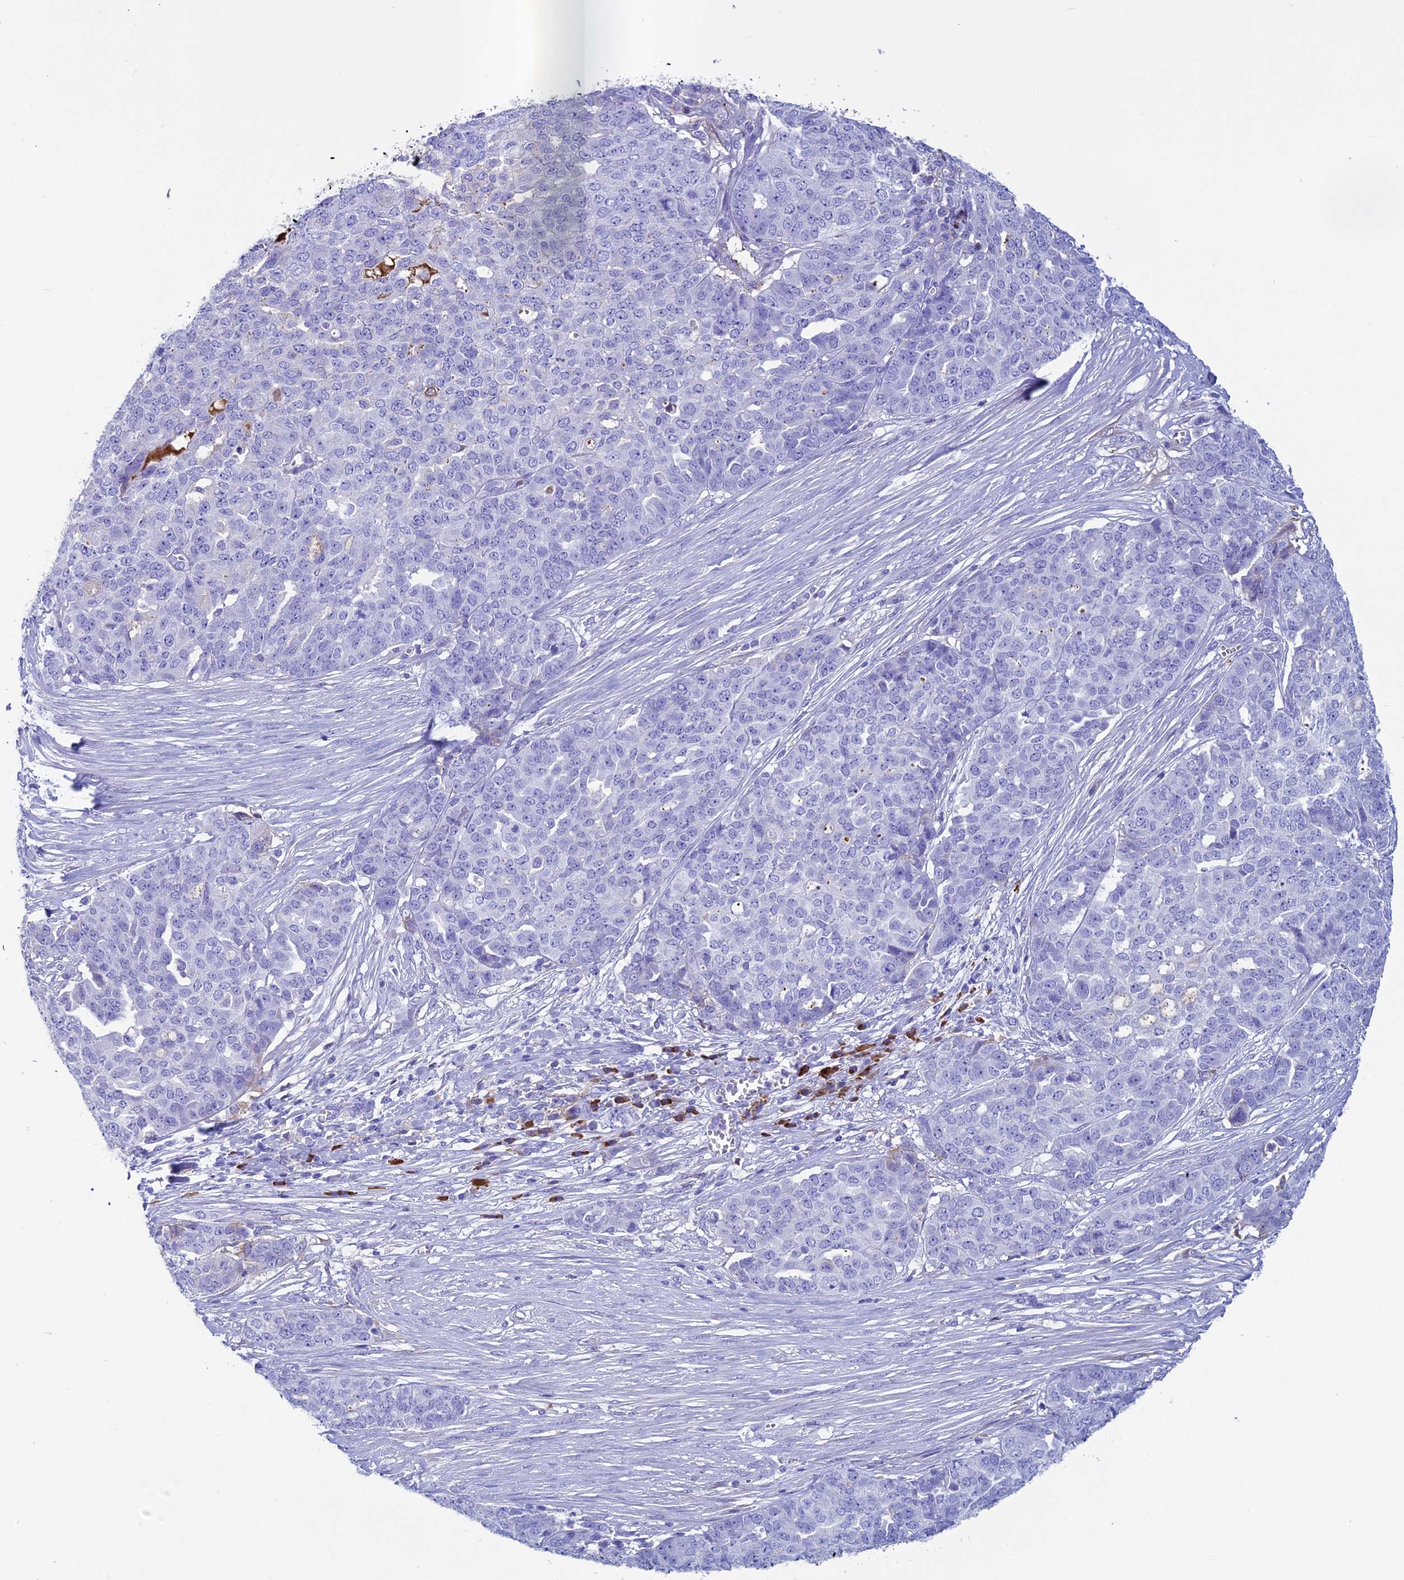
{"staining": {"intensity": "negative", "quantity": "none", "location": "none"}, "tissue": "ovarian cancer", "cell_type": "Tumor cells", "image_type": "cancer", "snomed": [{"axis": "morphology", "description": "Cystadenocarcinoma, serous, NOS"}, {"axis": "topography", "description": "Soft tissue"}, {"axis": "topography", "description": "Ovary"}], "caption": "Protein analysis of ovarian serous cystadenocarcinoma shows no significant staining in tumor cells.", "gene": "IGSF6", "patient": {"sex": "female", "age": 57}}